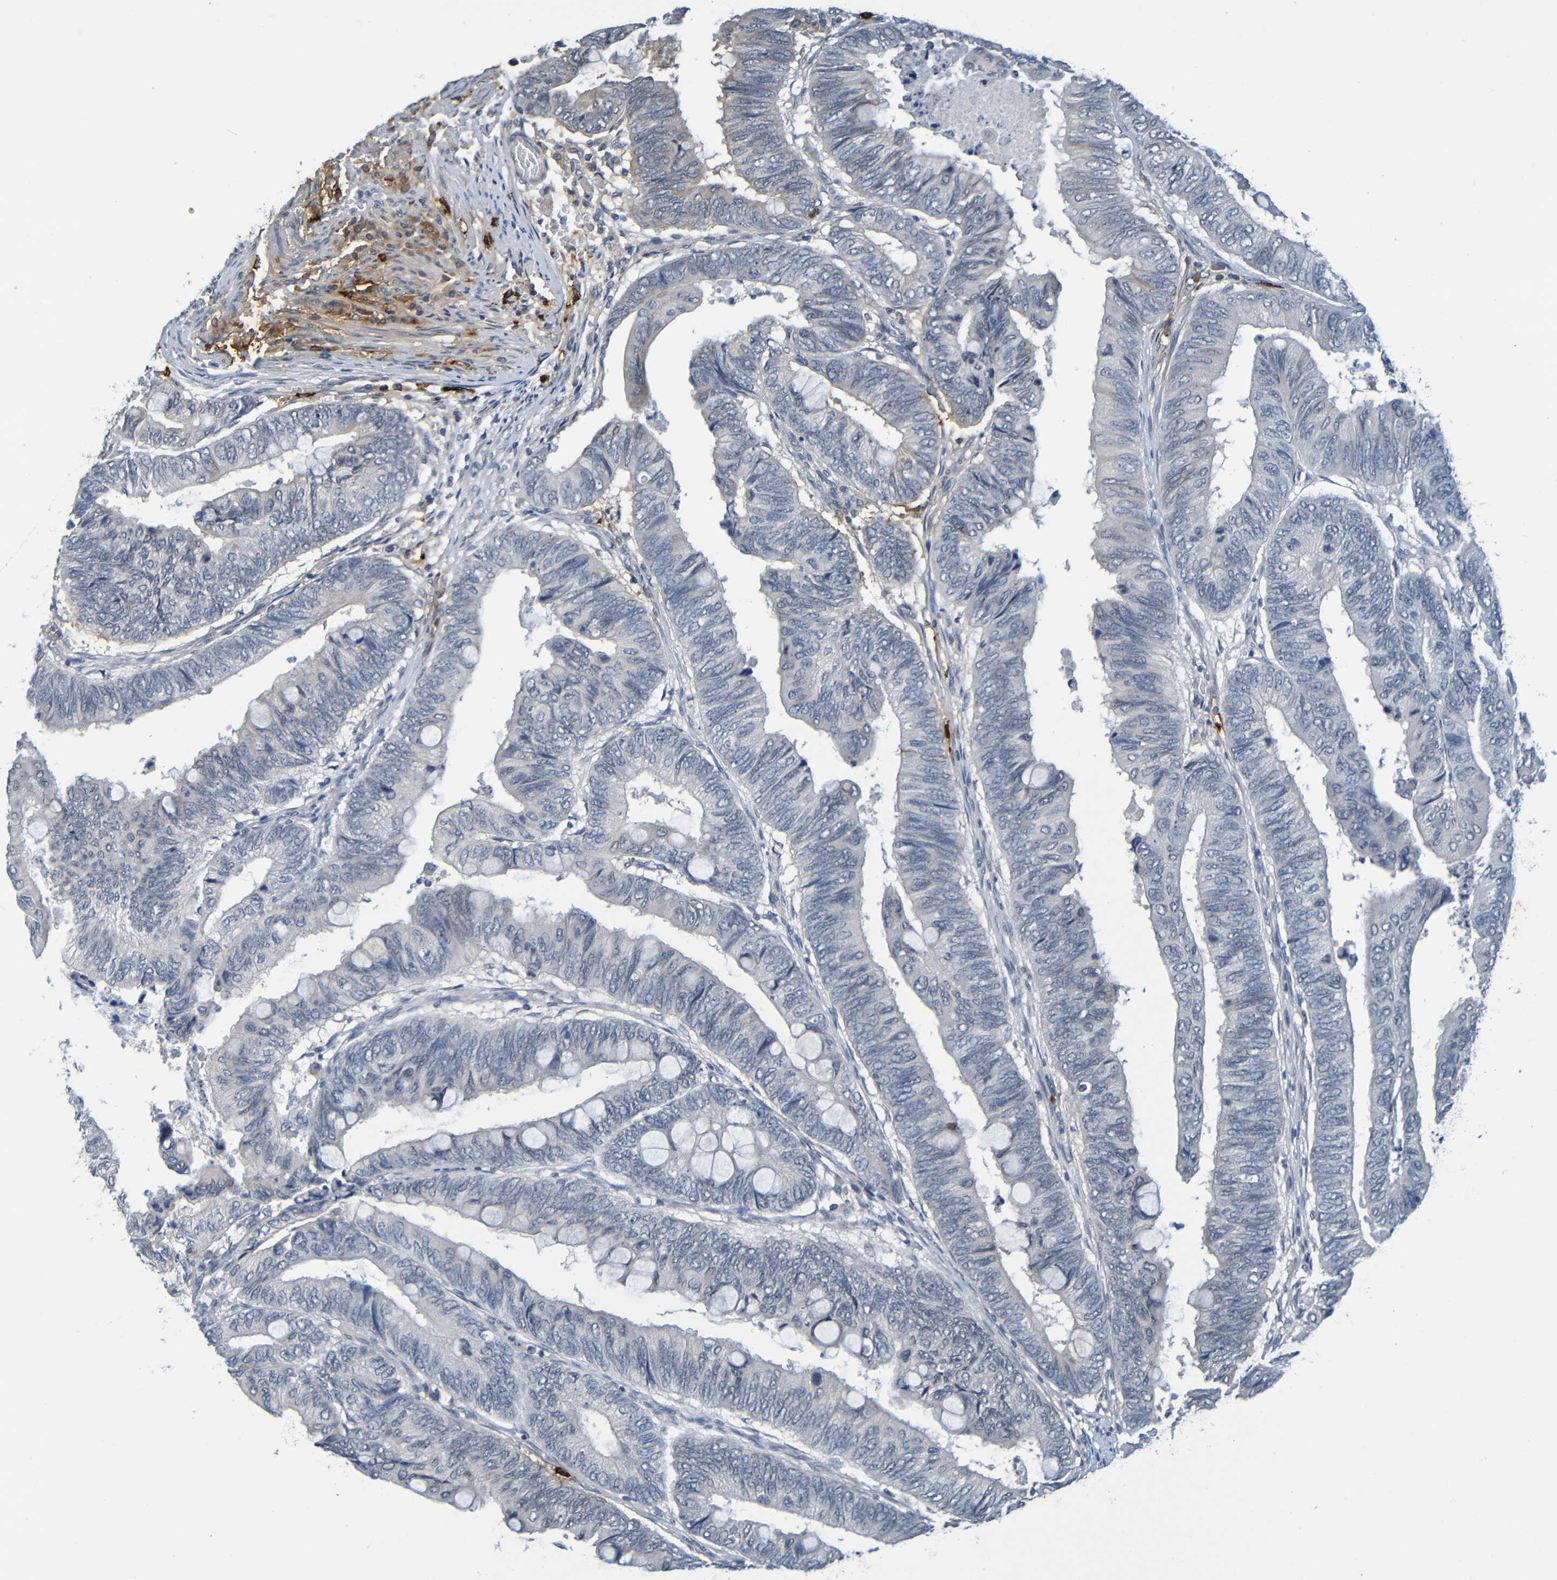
{"staining": {"intensity": "negative", "quantity": "none", "location": "none"}, "tissue": "colorectal cancer", "cell_type": "Tumor cells", "image_type": "cancer", "snomed": [{"axis": "morphology", "description": "Normal tissue, NOS"}, {"axis": "morphology", "description": "Adenocarcinoma, NOS"}, {"axis": "topography", "description": "Rectum"}, {"axis": "topography", "description": "Peripheral nerve tissue"}], "caption": "Immunohistochemical staining of colorectal cancer exhibits no significant positivity in tumor cells.", "gene": "C3AR1", "patient": {"sex": "male", "age": 92}}